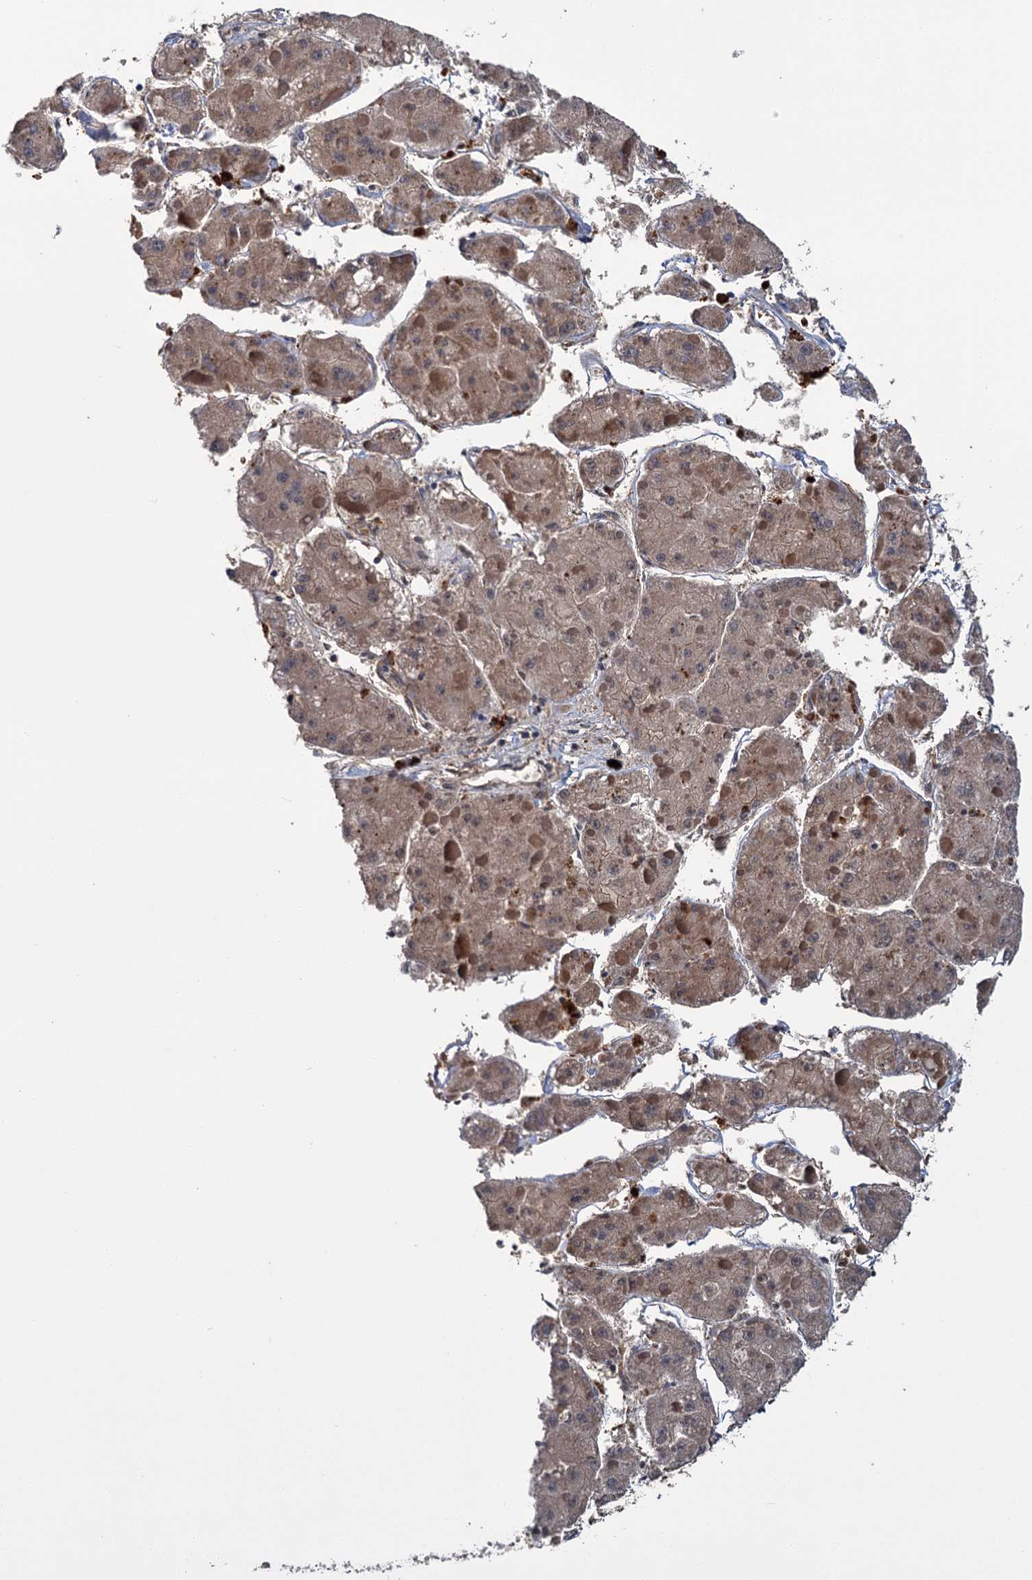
{"staining": {"intensity": "moderate", "quantity": ">75%", "location": "cytoplasmic/membranous"}, "tissue": "liver cancer", "cell_type": "Tumor cells", "image_type": "cancer", "snomed": [{"axis": "morphology", "description": "Carcinoma, Hepatocellular, NOS"}, {"axis": "topography", "description": "Liver"}], "caption": "Hepatocellular carcinoma (liver) stained for a protein displays moderate cytoplasmic/membranous positivity in tumor cells.", "gene": "KANSL2", "patient": {"sex": "female", "age": 73}}